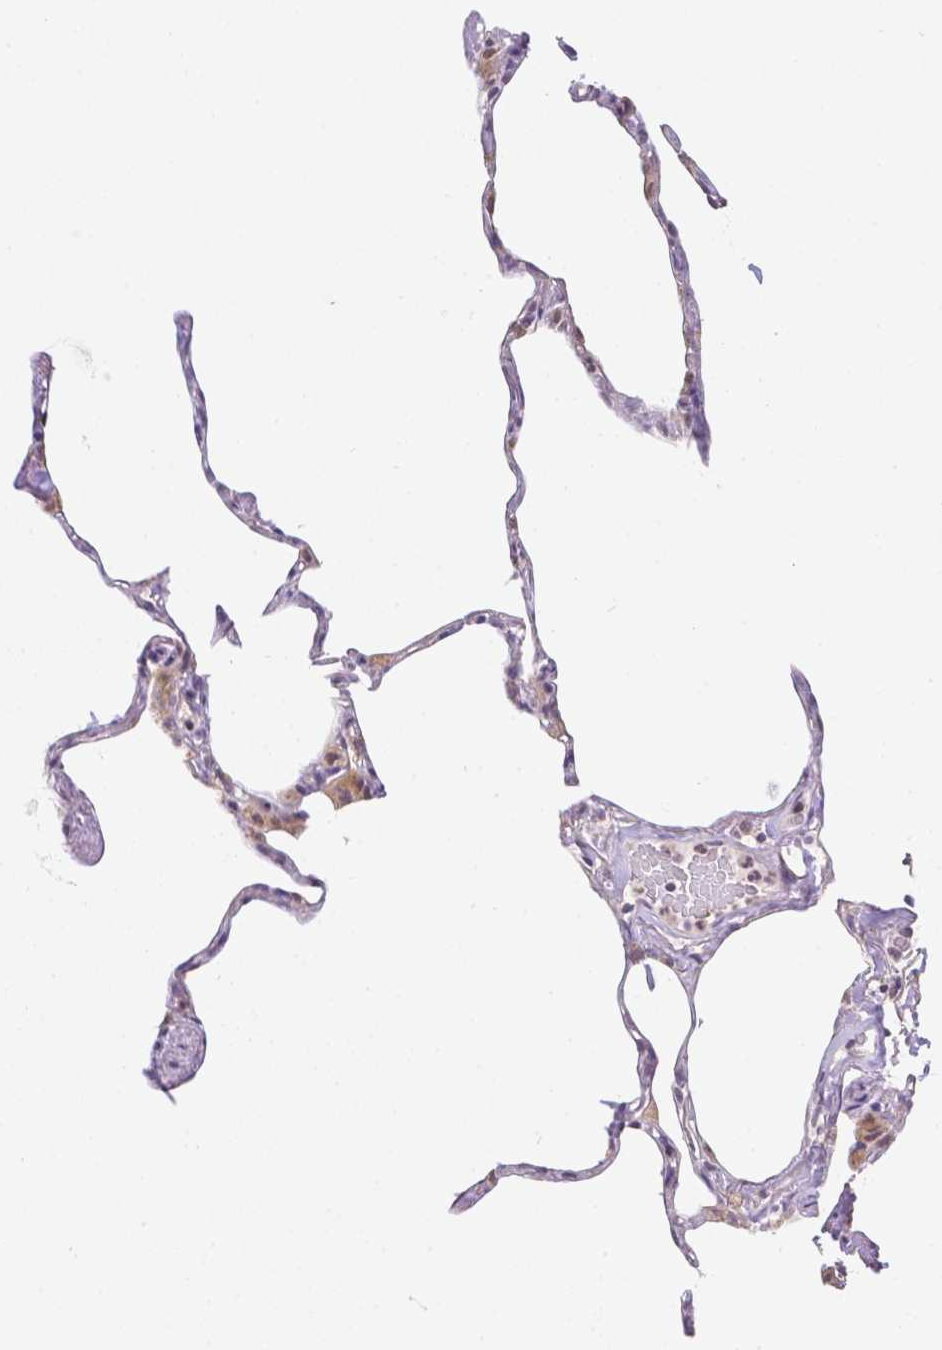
{"staining": {"intensity": "weak", "quantity": "<25%", "location": "cytoplasmic/membranous"}, "tissue": "lung", "cell_type": "Alveolar cells", "image_type": "normal", "snomed": [{"axis": "morphology", "description": "Normal tissue, NOS"}, {"axis": "topography", "description": "Lung"}], "caption": "A high-resolution histopathology image shows IHC staining of unremarkable lung, which reveals no significant staining in alveolar cells.", "gene": "ZNF280B", "patient": {"sex": "male", "age": 65}}